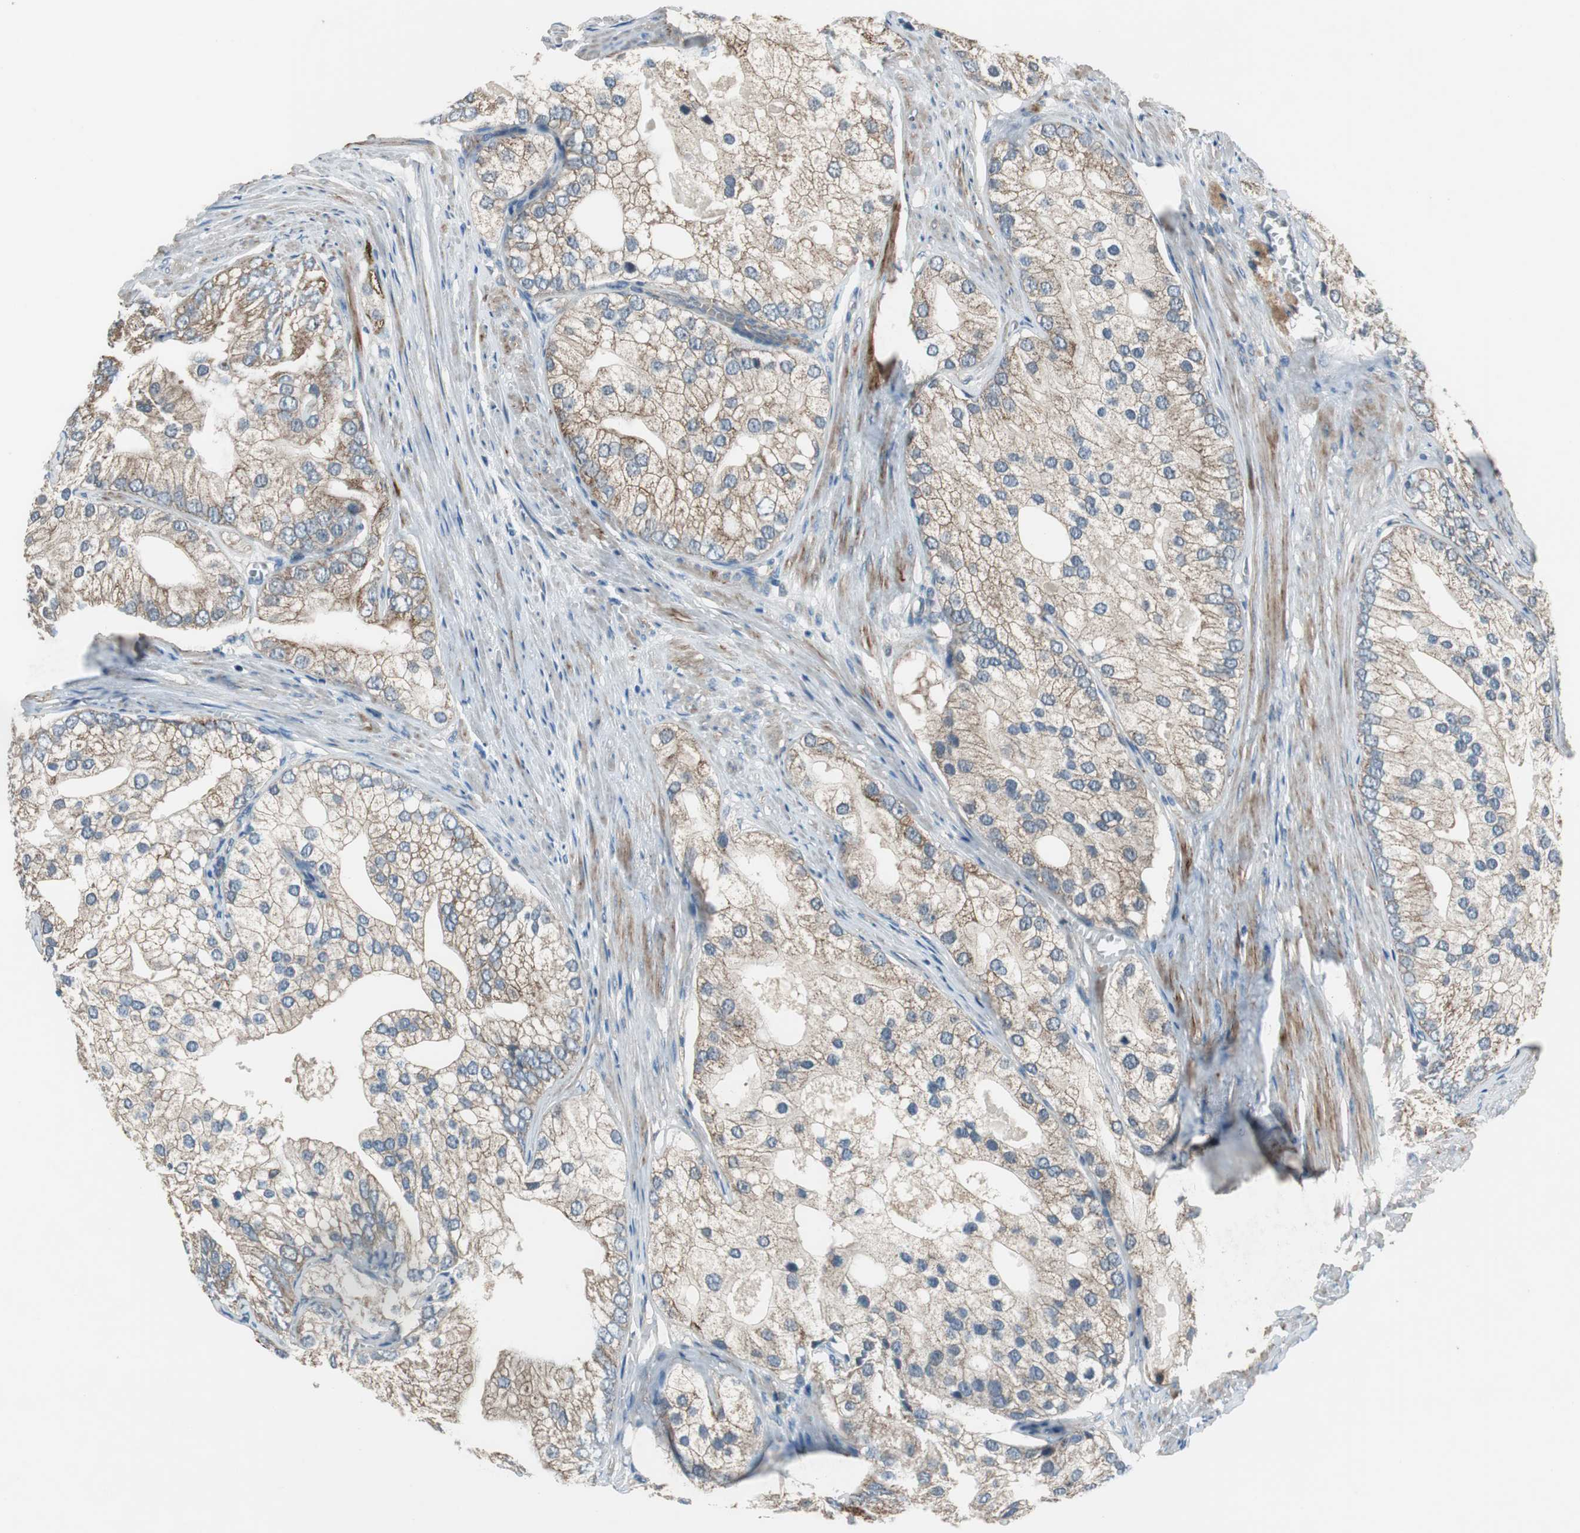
{"staining": {"intensity": "weak", "quantity": ">75%", "location": "cytoplasmic/membranous"}, "tissue": "prostate cancer", "cell_type": "Tumor cells", "image_type": "cancer", "snomed": [{"axis": "morphology", "description": "Adenocarcinoma, Low grade"}, {"axis": "topography", "description": "Prostate"}], "caption": "Tumor cells reveal weak cytoplasmic/membranous staining in approximately >75% of cells in prostate cancer (adenocarcinoma (low-grade)). Nuclei are stained in blue.", "gene": "PI4KB", "patient": {"sex": "male", "age": 69}}